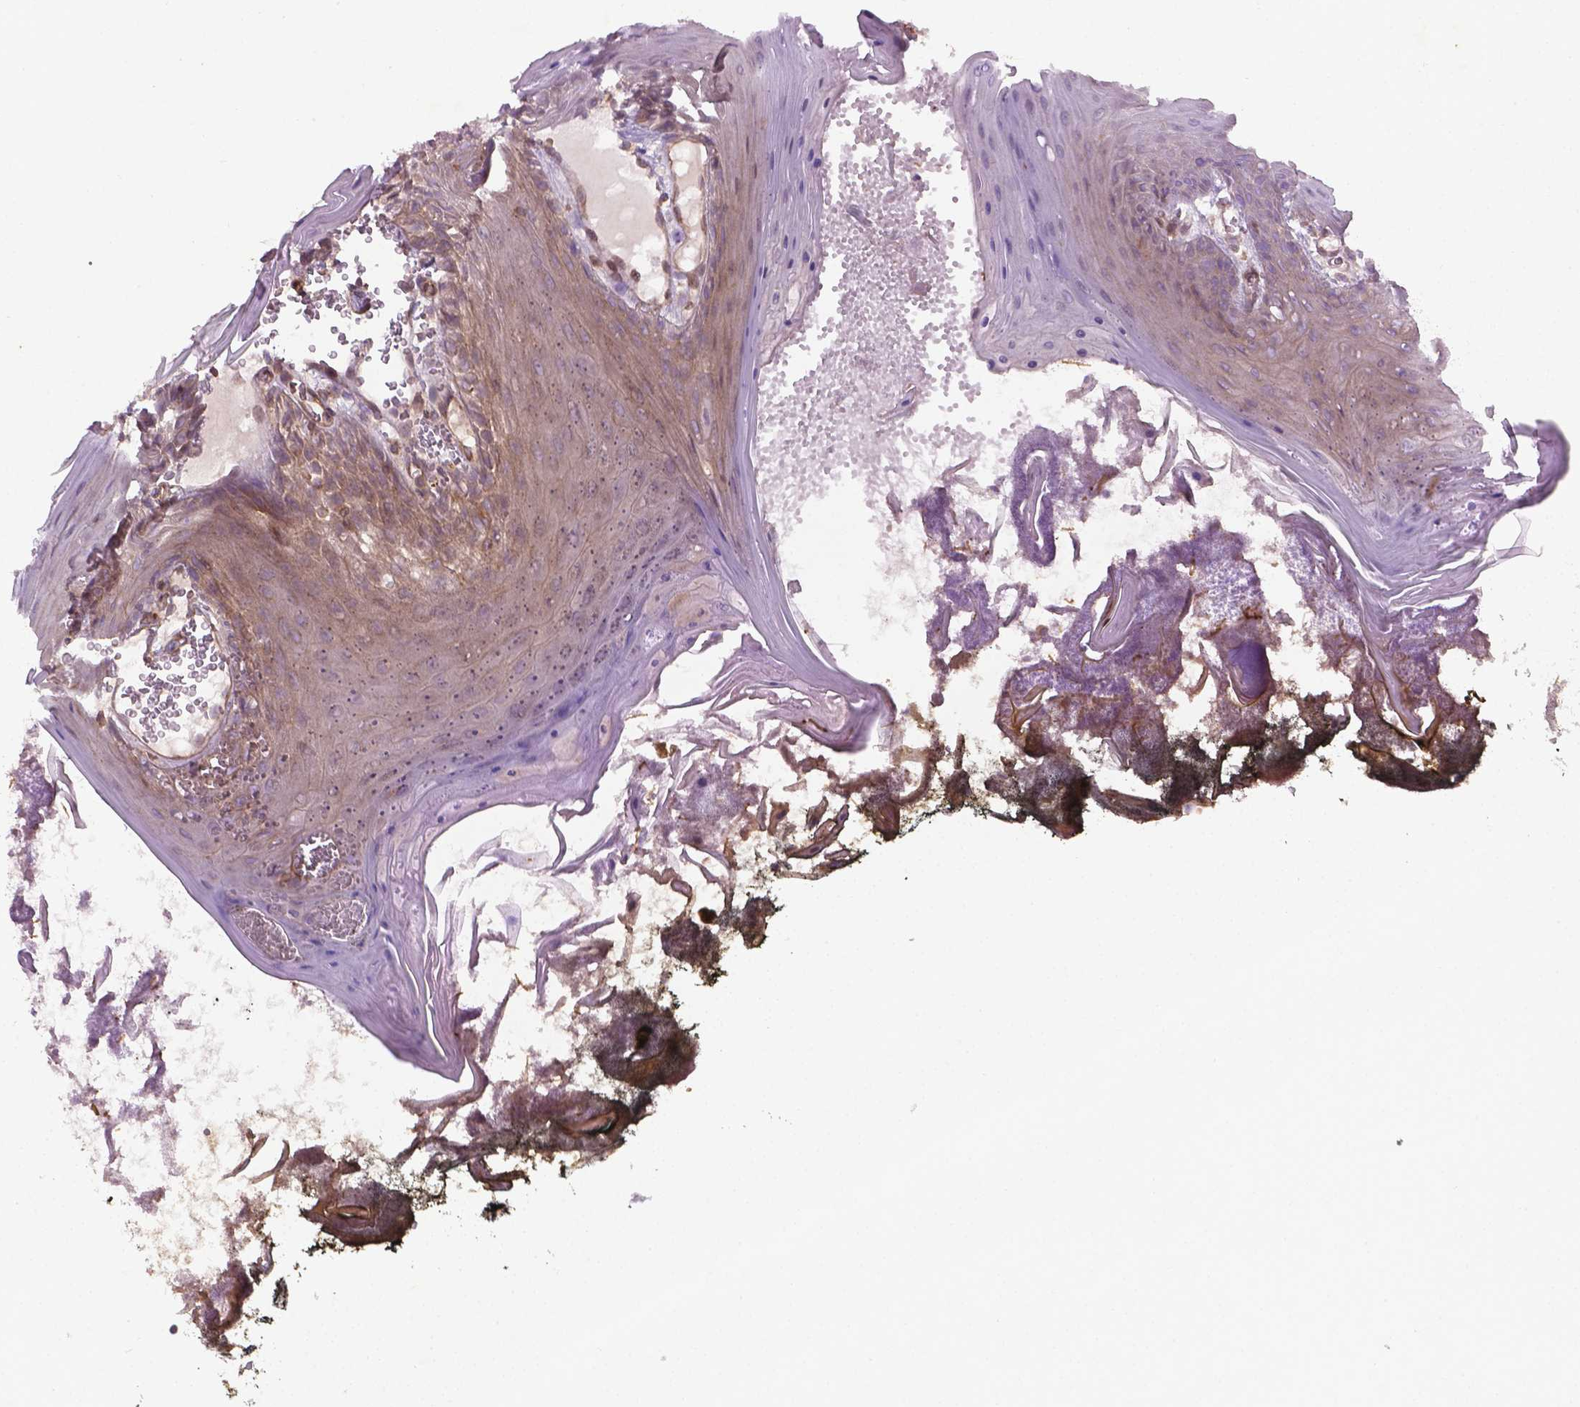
{"staining": {"intensity": "weak", "quantity": "<25%", "location": "cytoplasmic/membranous"}, "tissue": "oral mucosa", "cell_type": "Squamous epithelial cells", "image_type": "normal", "snomed": [{"axis": "morphology", "description": "Normal tissue, NOS"}, {"axis": "topography", "description": "Oral tissue"}], "caption": "The immunohistochemistry (IHC) photomicrograph has no significant positivity in squamous epithelial cells of oral mucosa. The staining was performed using DAB to visualize the protein expression in brown, while the nuclei were stained in blue with hematoxylin (Magnification: 20x).", "gene": "TCHP", "patient": {"sex": "male", "age": 9}}